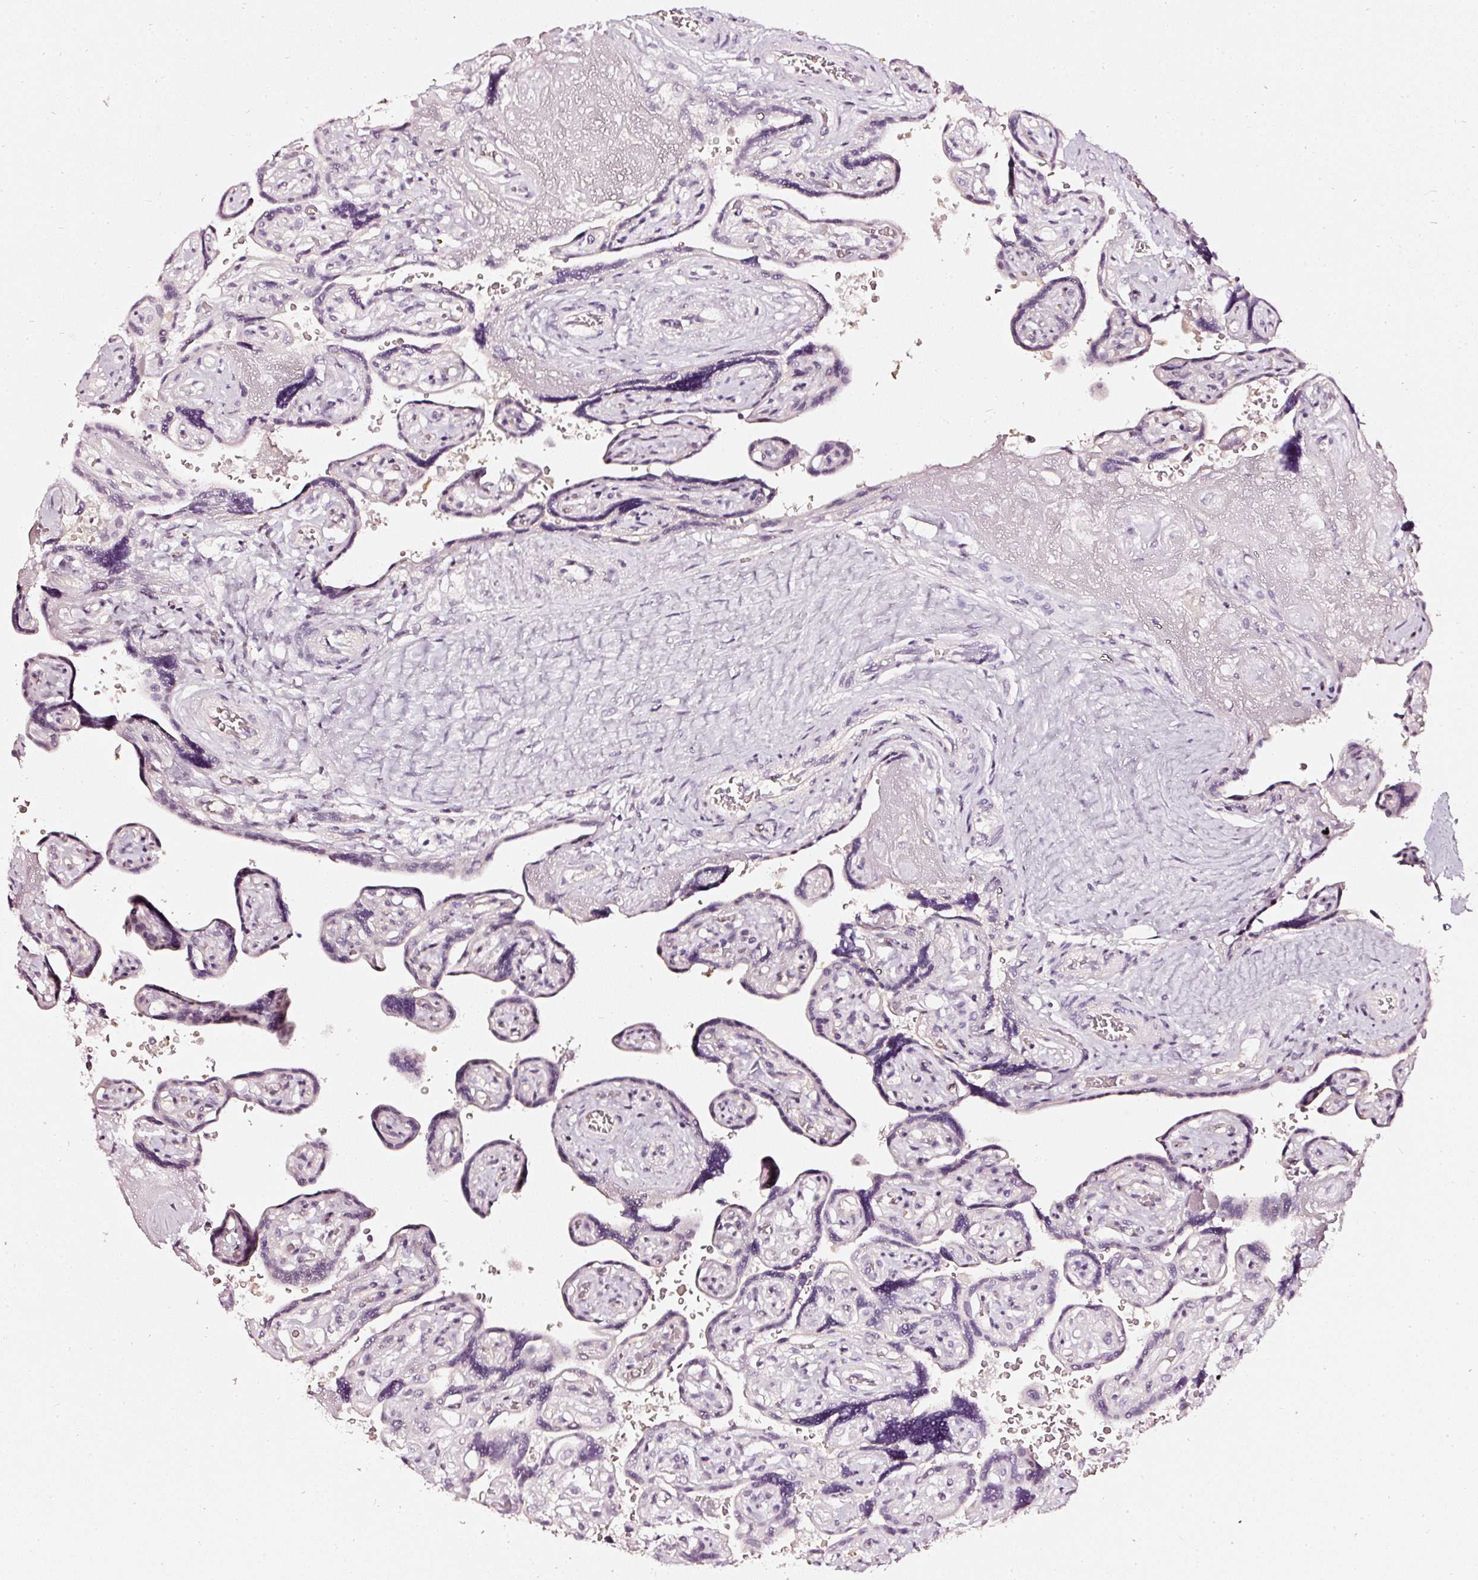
{"staining": {"intensity": "negative", "quantity": "none", "location": "none"}, "tissue": "placenta", "cell_type": "Trophoblastic cells", "image_type": "normal", "snomed": [{"axis": "morphology", "description": "Normal tissue, NOS"}, {"axis": "topography", "description": "Placenta"}], "caption": "A high-resolution photomicrograph shows IHC staining of unremarkable placenta, which reveals no significant expression in trophoblastic cells.", "gene": "CNP", "patient": {"sex": "female", "age": 32}}